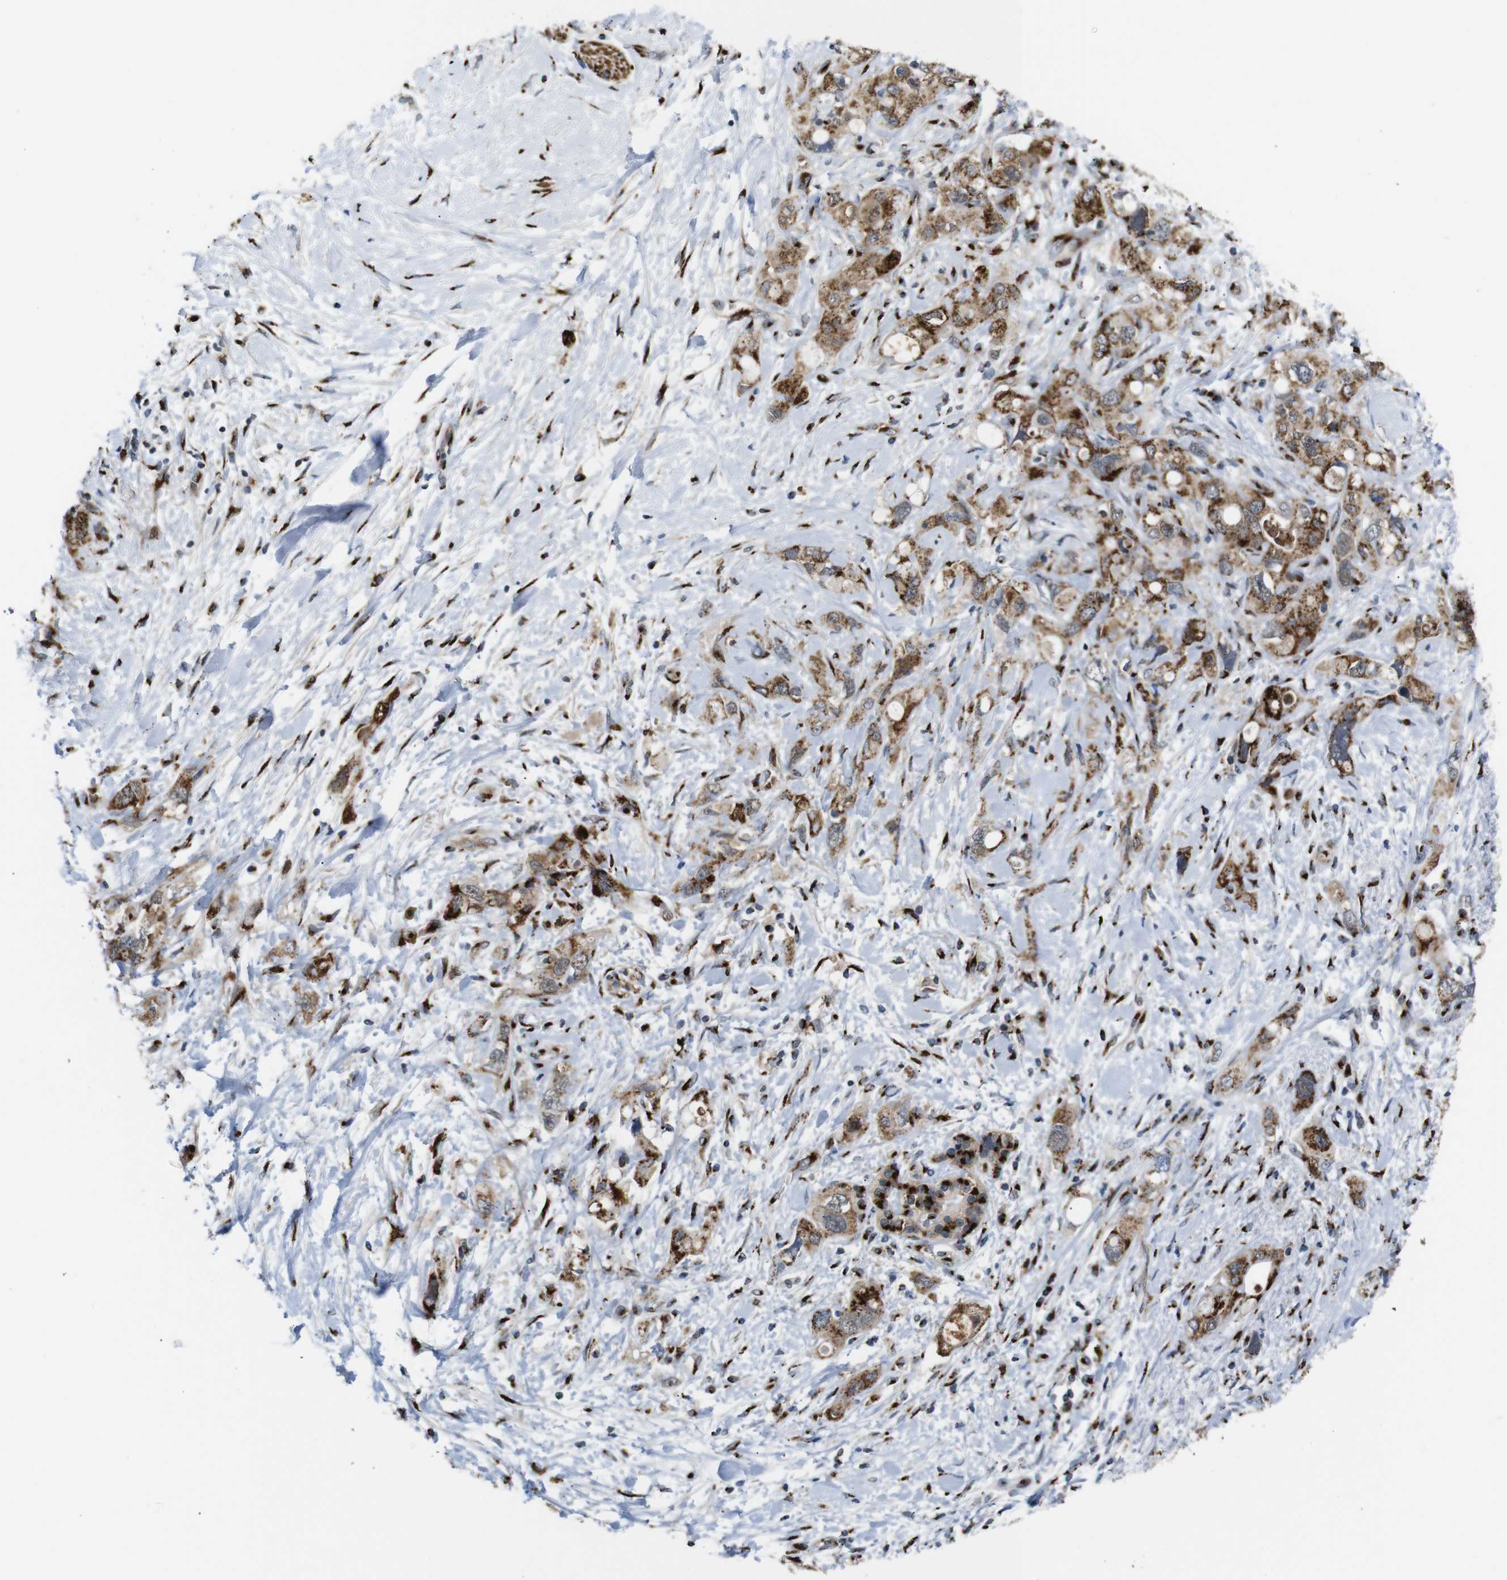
{"staining": {"intensity": "moderate", "quantity": ">75%", "location": "cytoplasmic/membranous"}, "tissue": "pancreatic cancer", "cell_type": "Tumor cells", "image_type": "cancer", "snomed": [{"axis": "morphology", "description": "Adenocarcinoma, NOS"}, {"axis": "topography", "description": "Pancreas"}], "caption": "Moderate cytoplasmic/membranous expression is seen in approximately >75% of tumor cells in pancreatic cancer (adenocarcinoma). (Brightfield microscopy of DAB IHC at high magnification).", "gene": "TGOLN2", "patient": {"sex": "female", "age": 56}}